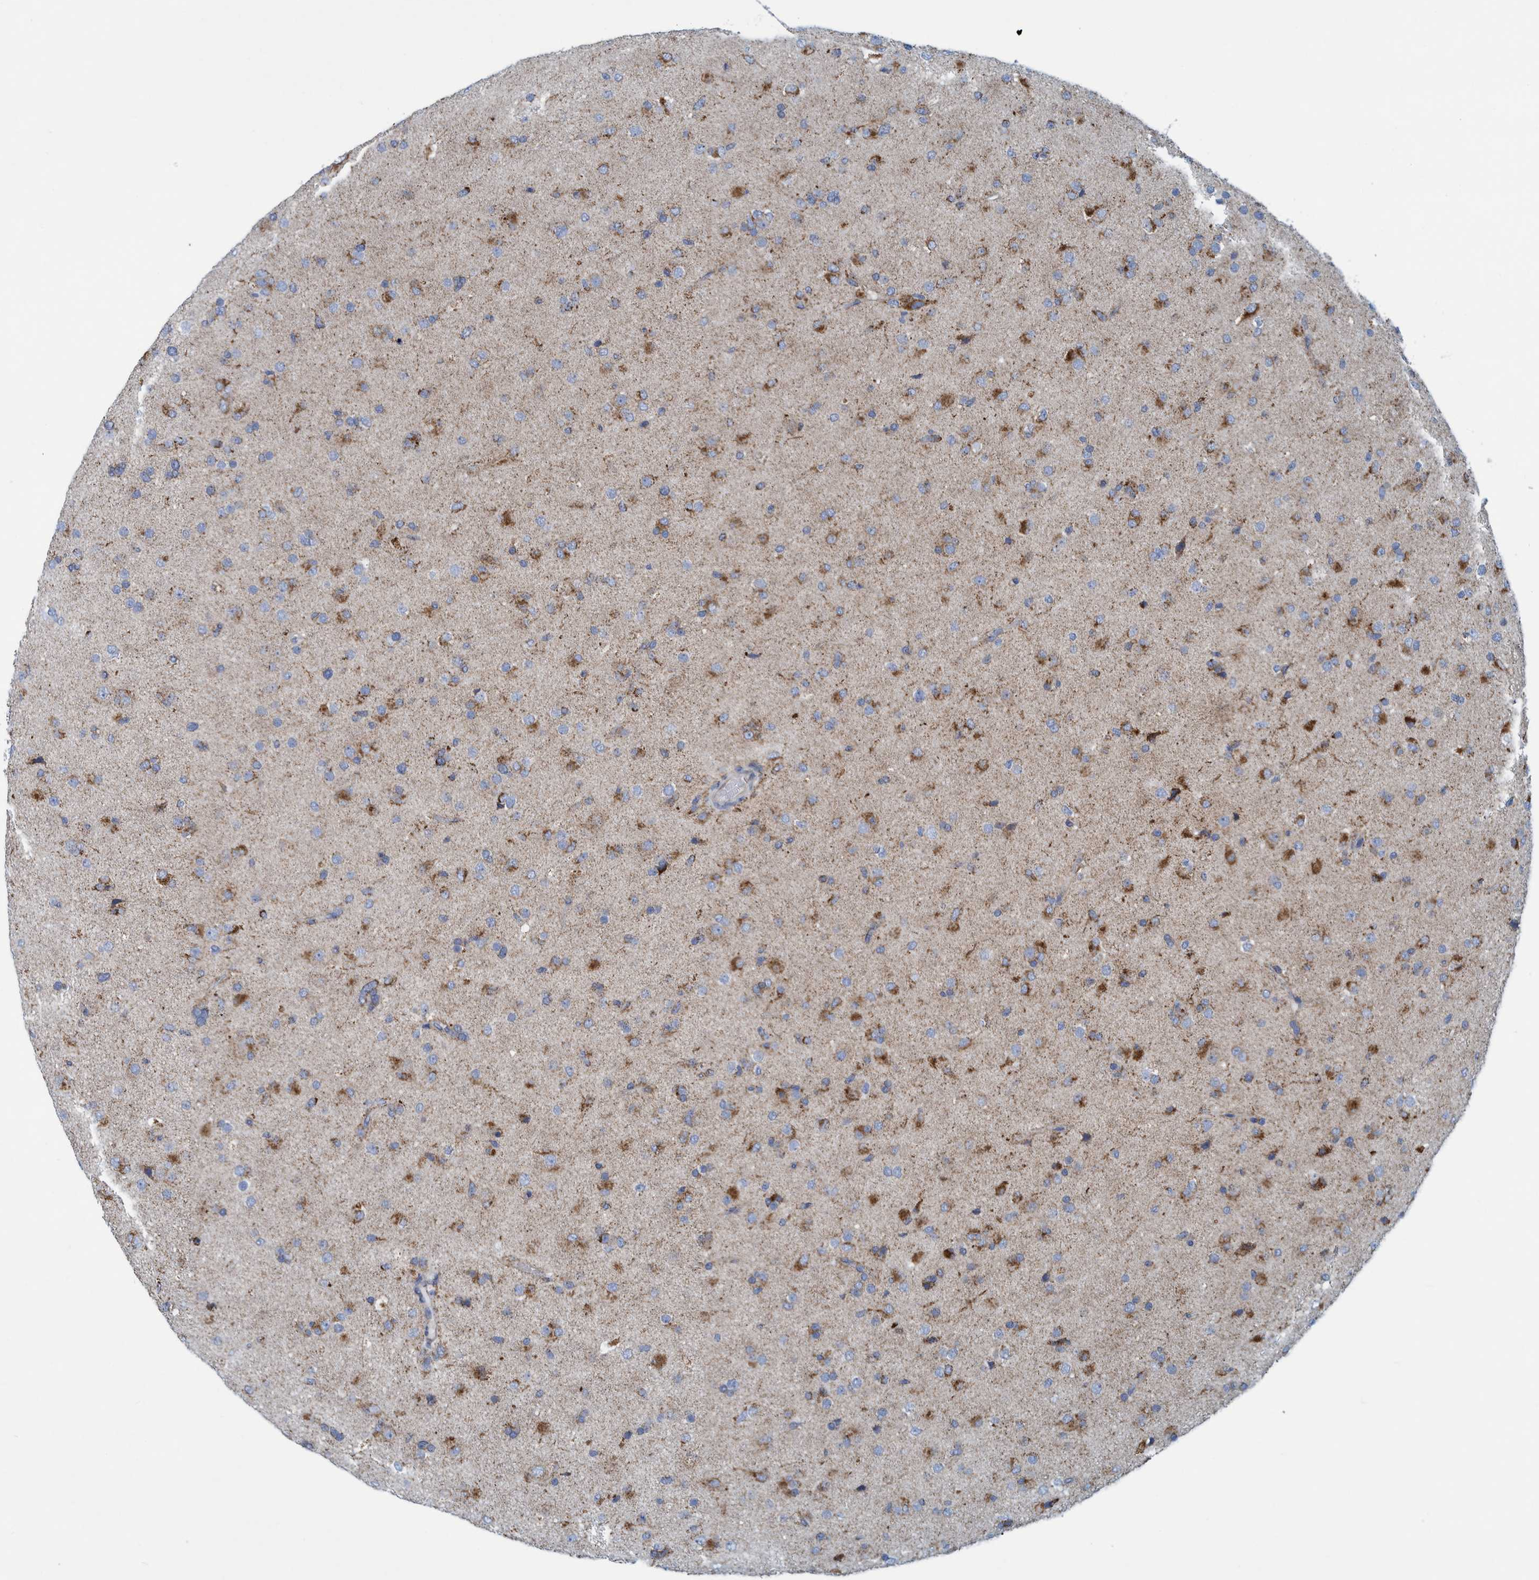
{"staining": {"intensity": "strong", "quantity": "25%-75%", "location": "cytoplasmic/membranous"}, "tissue": "glioma", "cell_type": "Tumor cells", "image_type": "cancer", "snomed": [{"axis": "morphology", "description": "Glioma, malignant, Low grade"}, {"axis": "topography", "description": "Brain"}], "caption": "Approximately 25%-75% of tumor cells in glioma demonstrate strong cytoplasmic/membranous protein expression as visualized by brown immunohistochemical staining.", "gene": "MRPS7", "patient": {"sex": "male", "age": 65}}